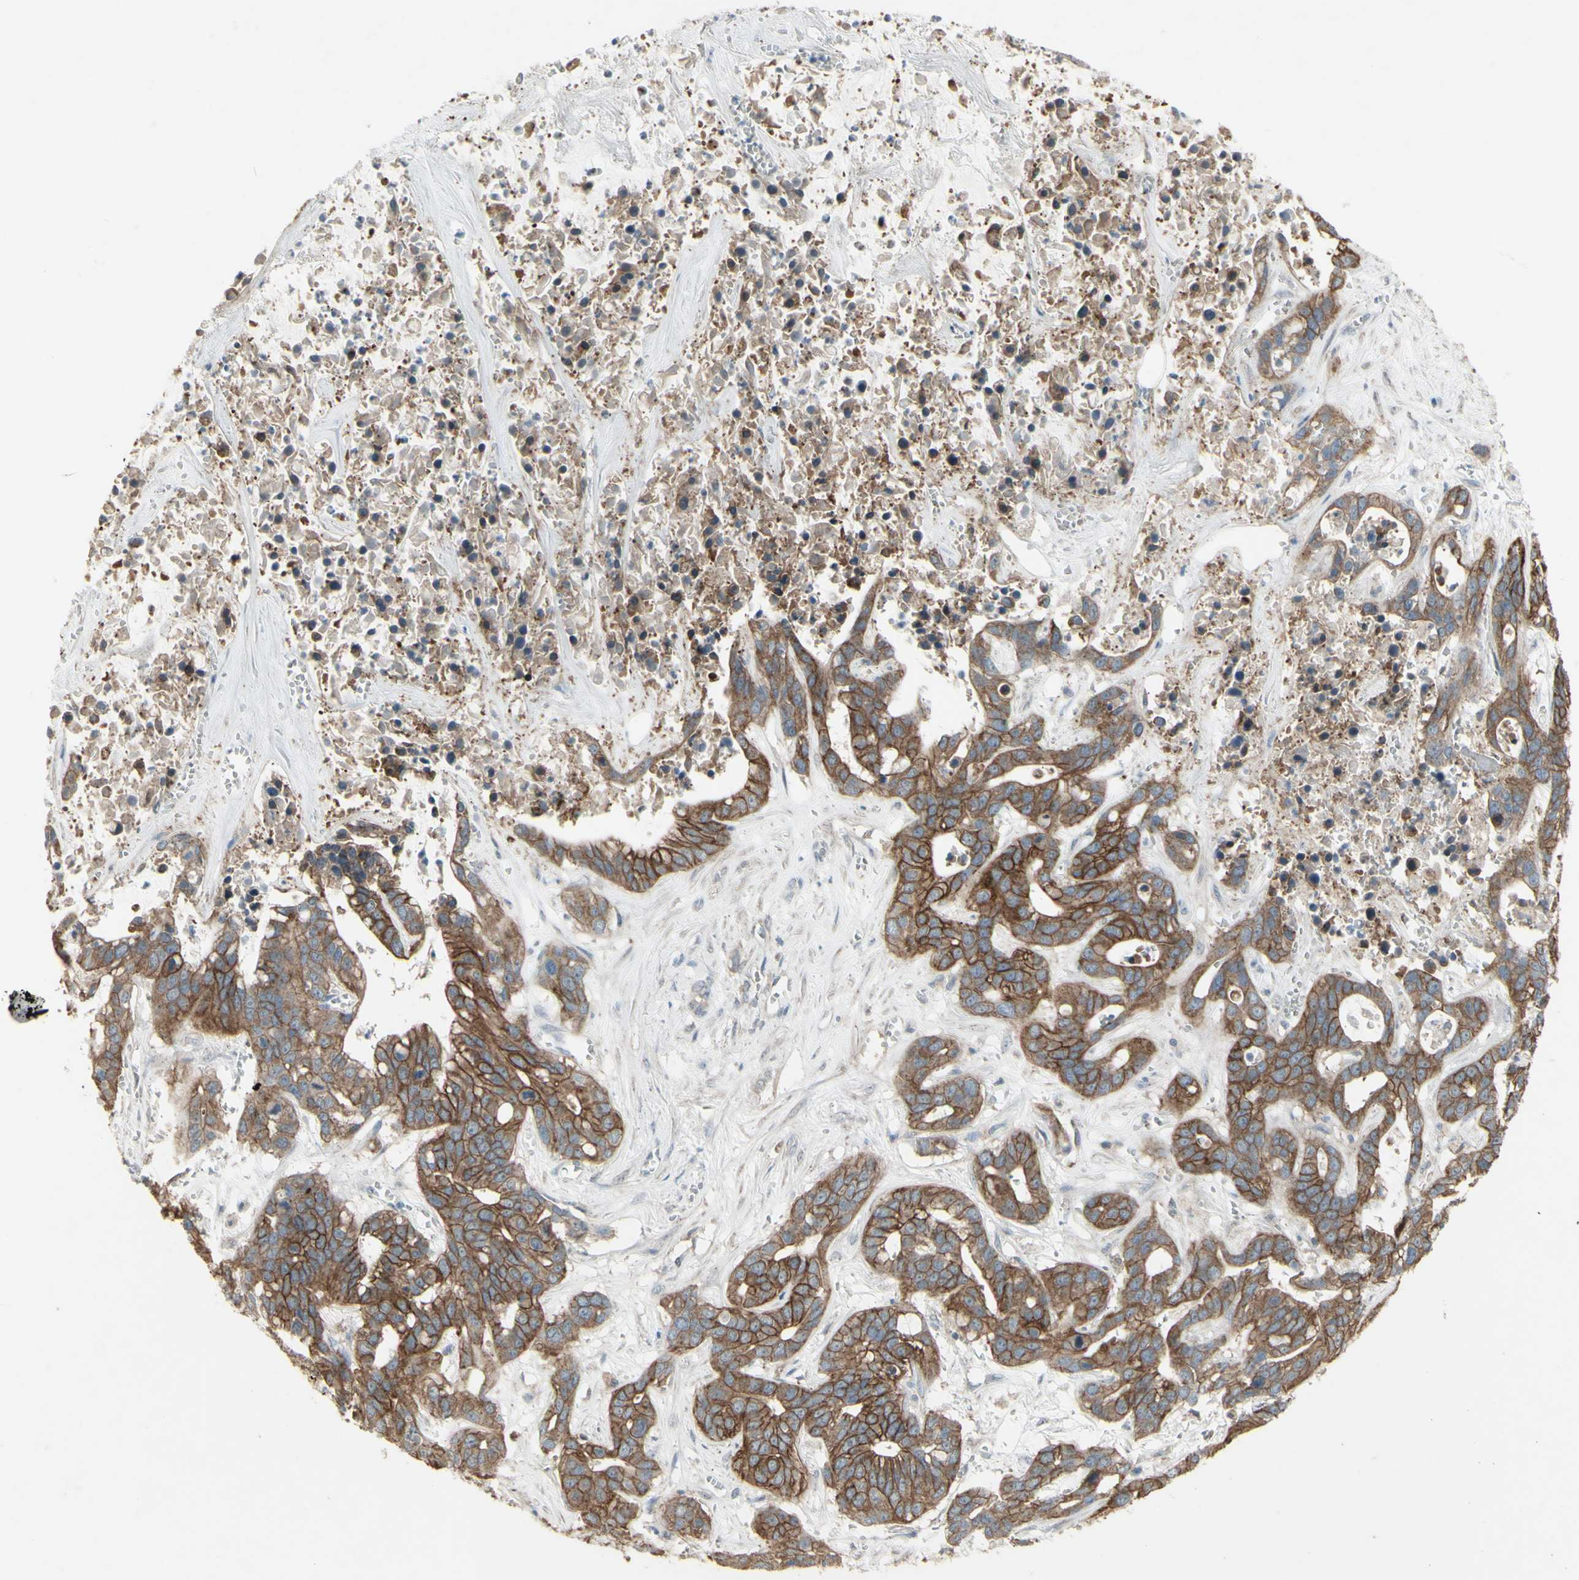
{"staining": {"intensity": "strong", "quantity": ">75%", "location": "cytoplasmic/membranous"}, "tissue": "liver cancer", "cell_type": "Tumor cells", "image_type": "cancer", "snomed": [{"axis": "morphology", "description": "Cholangiocarcinoma"}, {"axis": "topography", "description": "Liver"}], "caption": "Immunohistochemistry of liver cholangiocarcinoma demonstrates high levels of strong cytoplasmic/membranous staining in about >75% of tumor cells.", "gene": "FXYD3", "patient": {"sex": "female", "age": 65}}